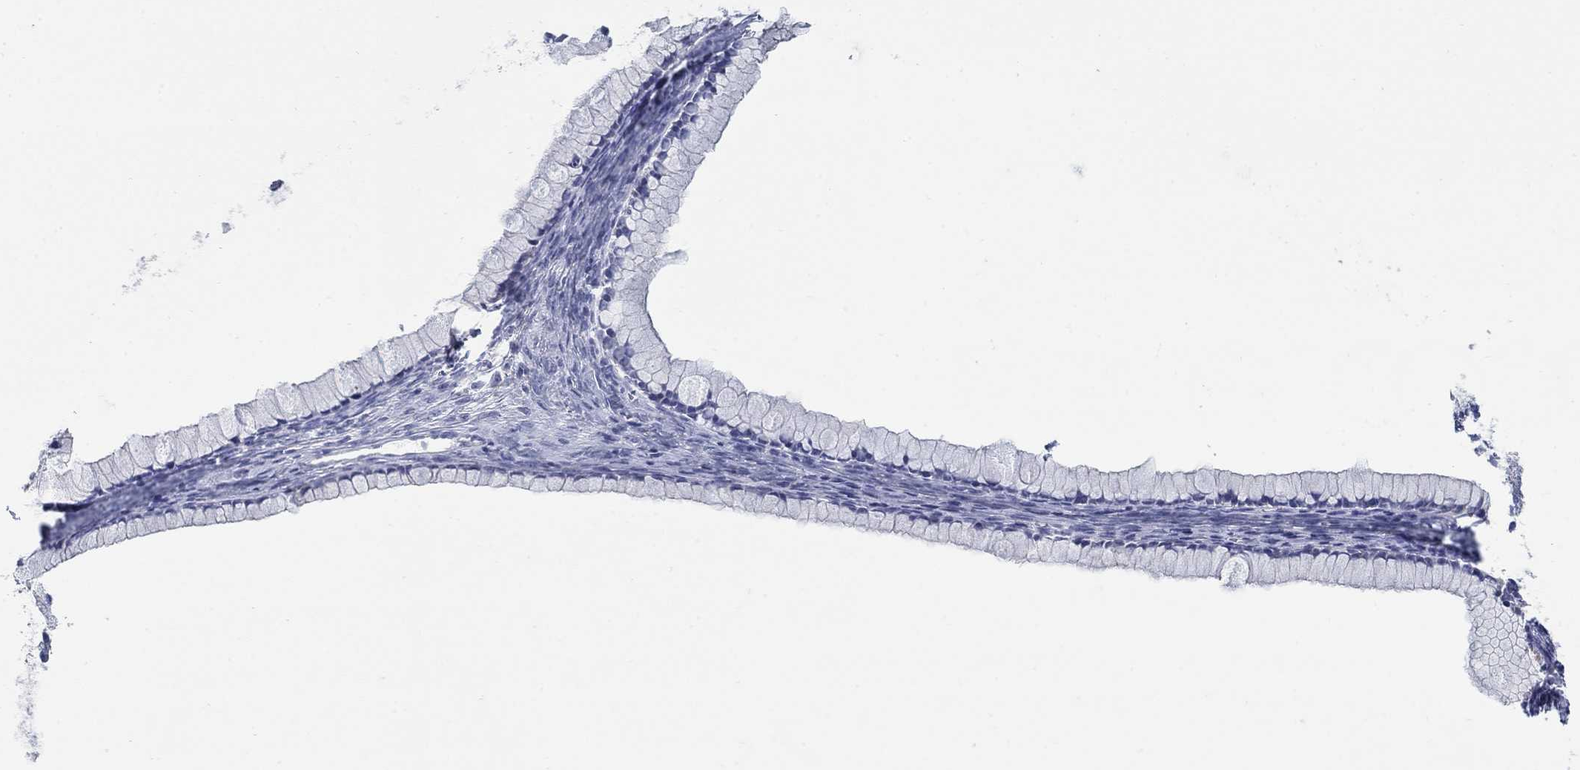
{"staining": {"intensity": "negative", "quantity": "none", "location": "none"}, "tissue": "ovarian cancer", "cell_type": "Tumor cells", "image_type": "cancer", "snomed": [{"axis": "morphology", "description": "Cystadenocarcinoma, mucinous, NOS"}, {"axis": "topography", "description": "Ovary"}], "caption": "Mucinous cystadenocarcinoma (ovarian) was stained to show a protein in brown. There is no significant positivity in tumor cells.", "gene": "SCCPDH", "patient": {"sex": "female", "age": 41}}